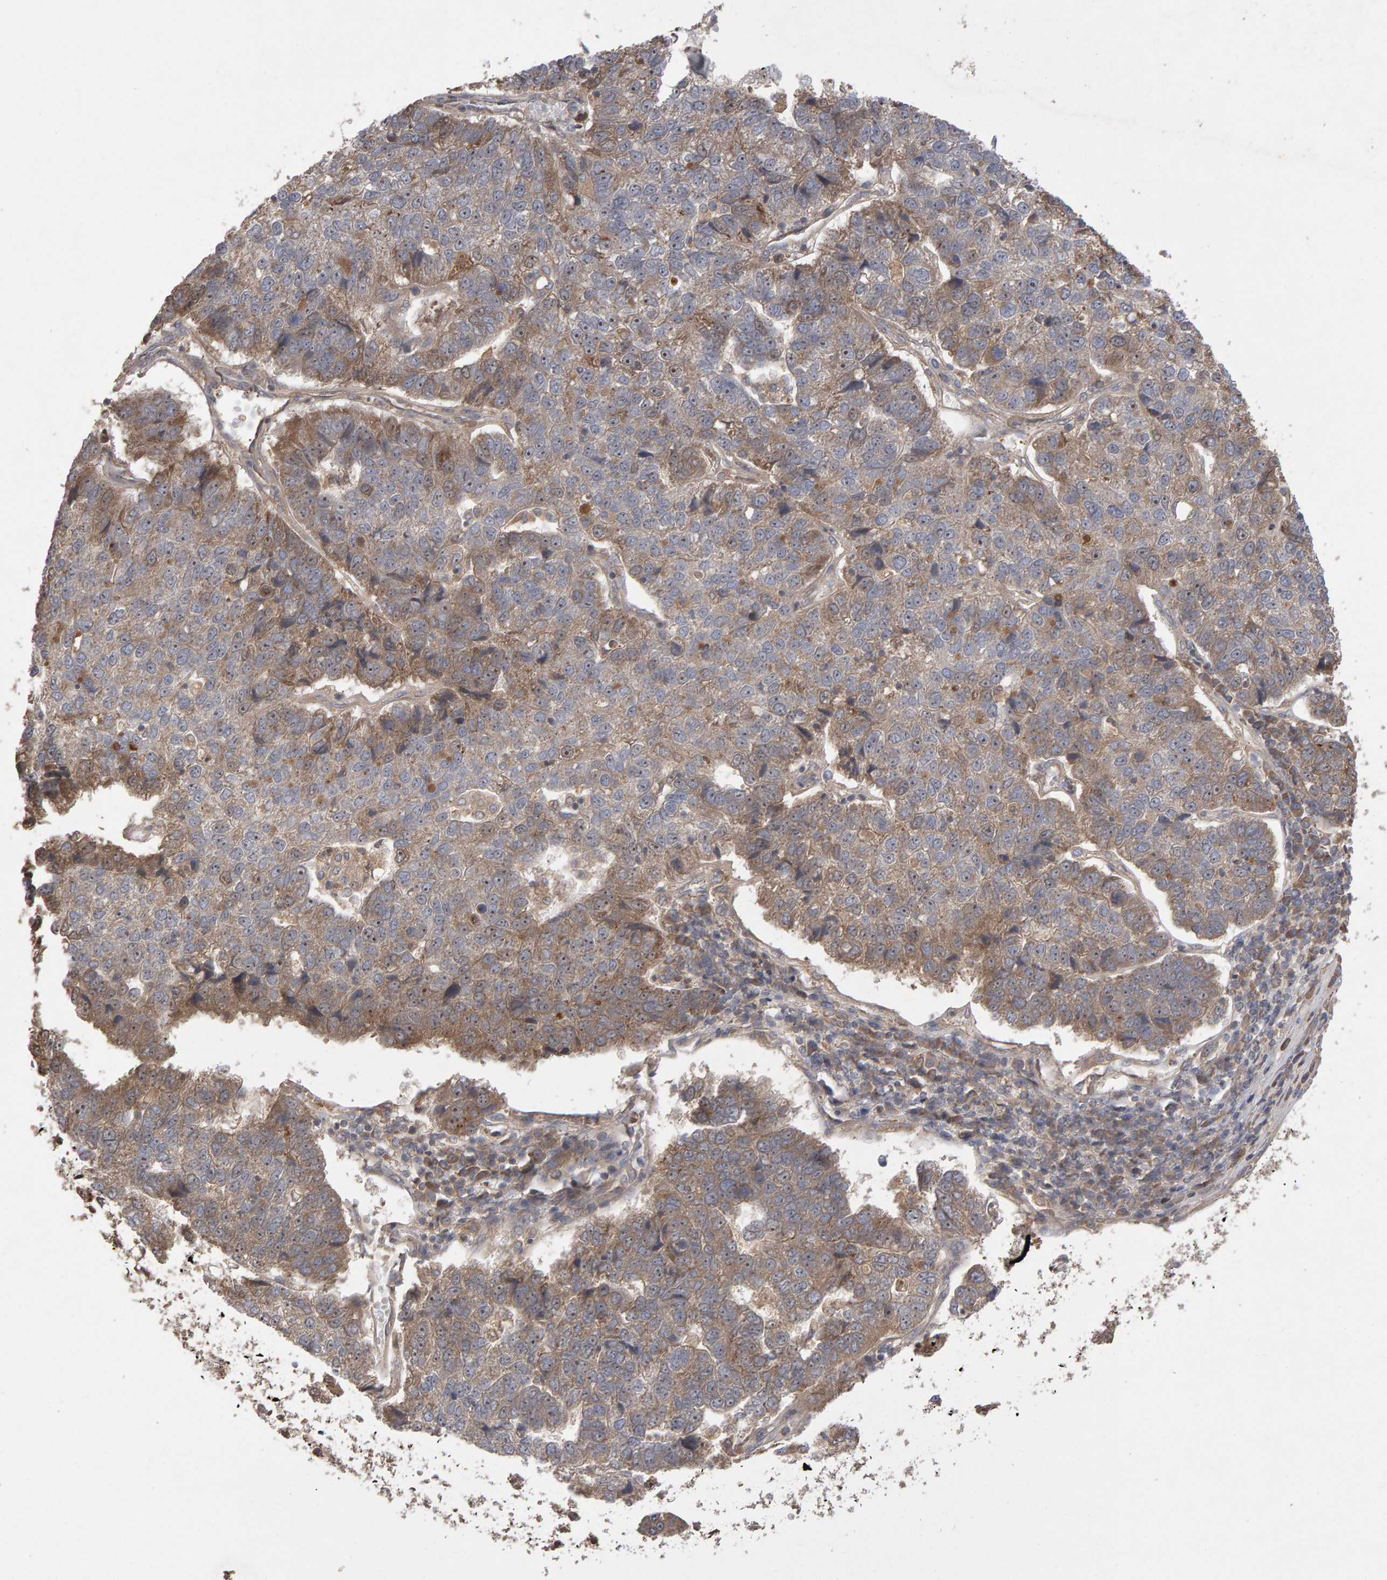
{"staining": {"intensity": "moderate", "quantity": "25%-75%", "location": "cytoplasmic/membranous,nuclear"}, "tissue": "pancreatic cancer", "cell_type": "Tumor cells", "image_type": "cancer", "snomed": [{"axis": "morphology", "description": "Adenocarcinoma, NOS"}, {"axis": "topography", "description": "Pancreas"}], "caption": "IHC of pancreatic cancer (adenocarcinoma) shows medium levels of moderate cytoplasmic/membranous and nuclear staining in approximately 25%-75% of tumor cells.", "gene": "PGS1", "patient": {"sex": "female", "age": 61}}